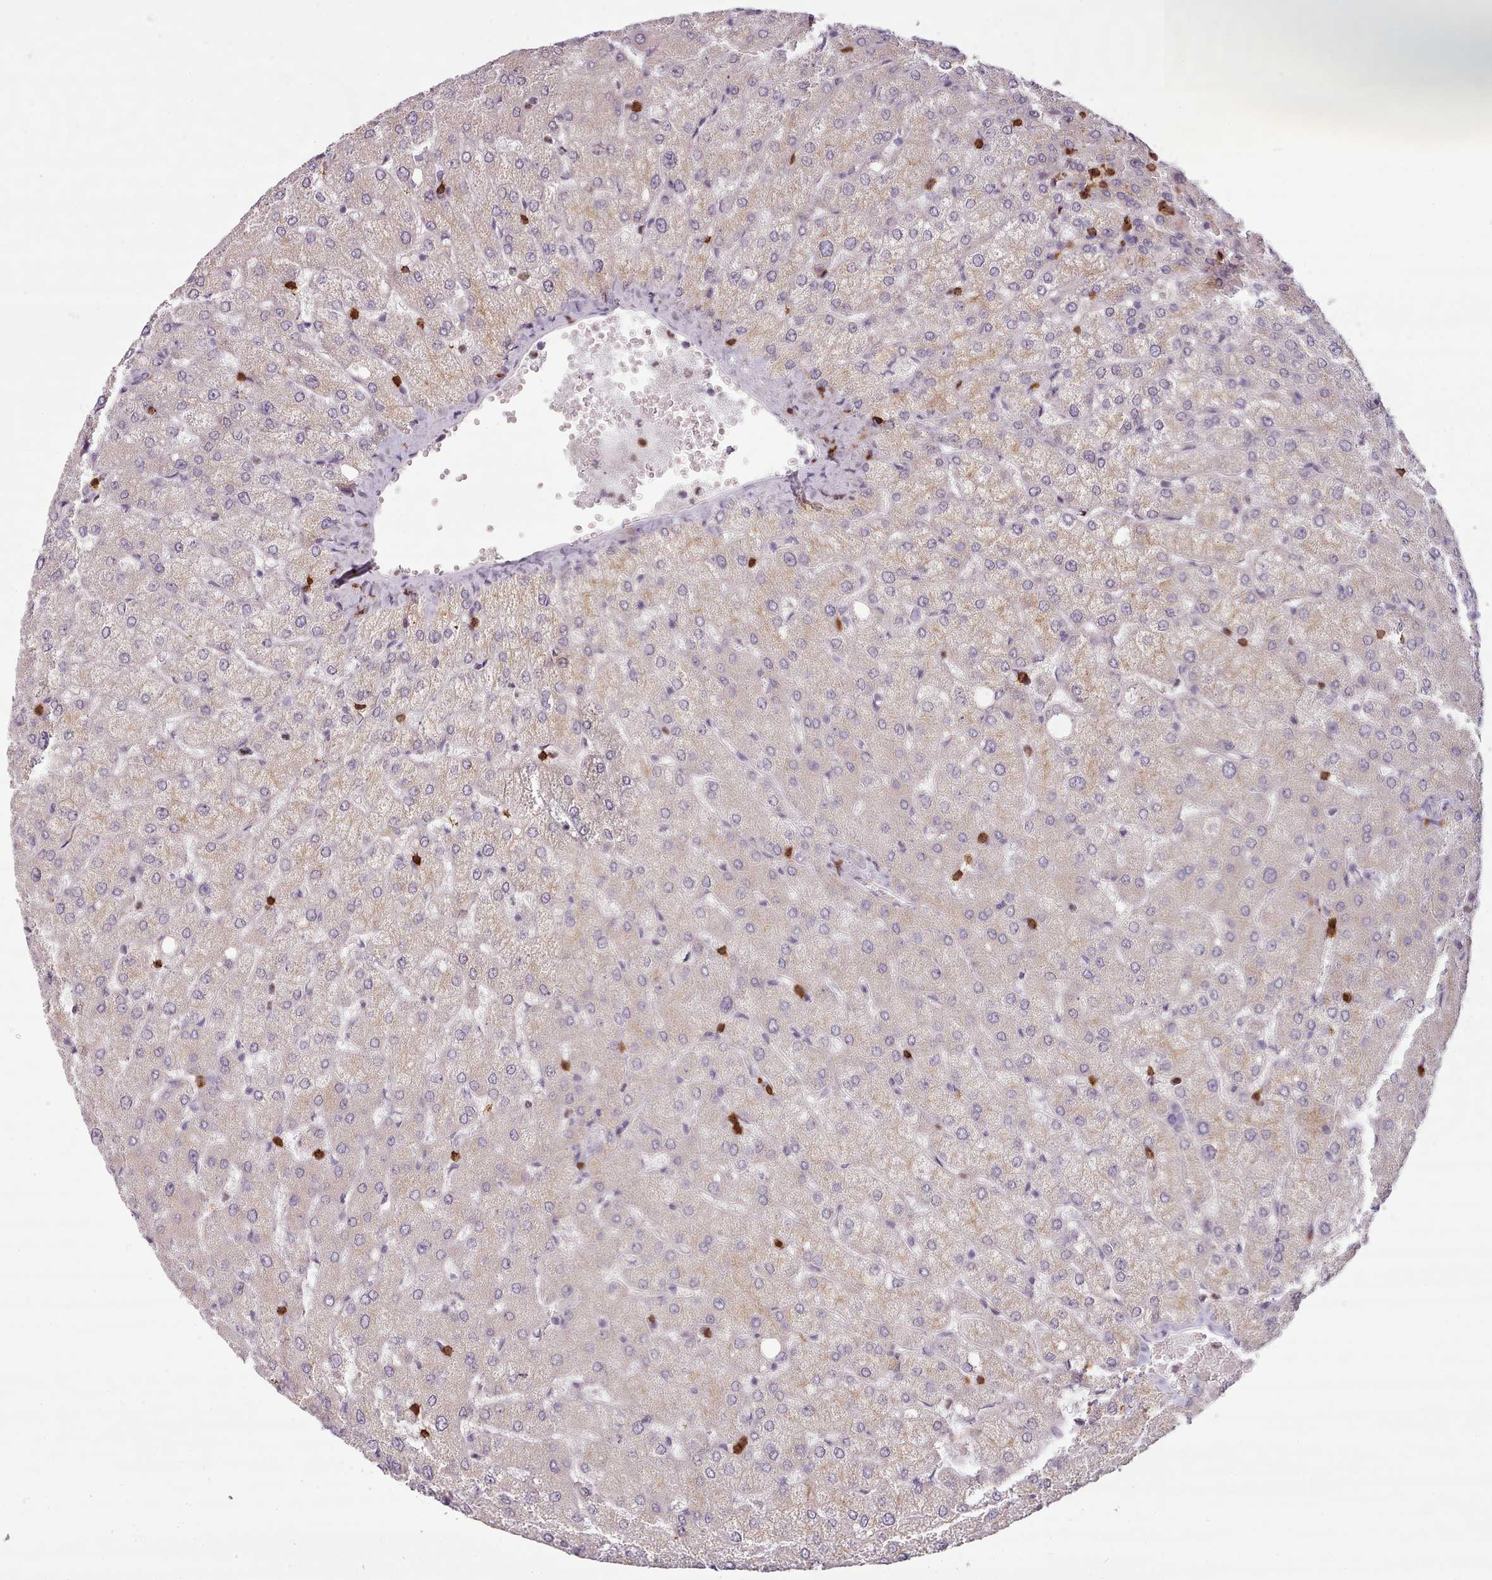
{"staining": {"intensity": "negative", "quantity": "none", "location": "none"}, "tissue": "liver", "cell_type": "Cholangiocytes", "image_type": "normal", "snomed": [{"axis": "morphology", "description": "Normal tissue, NOS"}, {"axis": "topography", "description": "Liver"}], "caption": "An image of liver stained for a protein shows no brown staining in cholangiocytes. (DAB immunohistochemistry (IHC) with hematoxylin counter stain).", "gene": "ZNF583", "patient": {"sex": "female", "age": 54}}